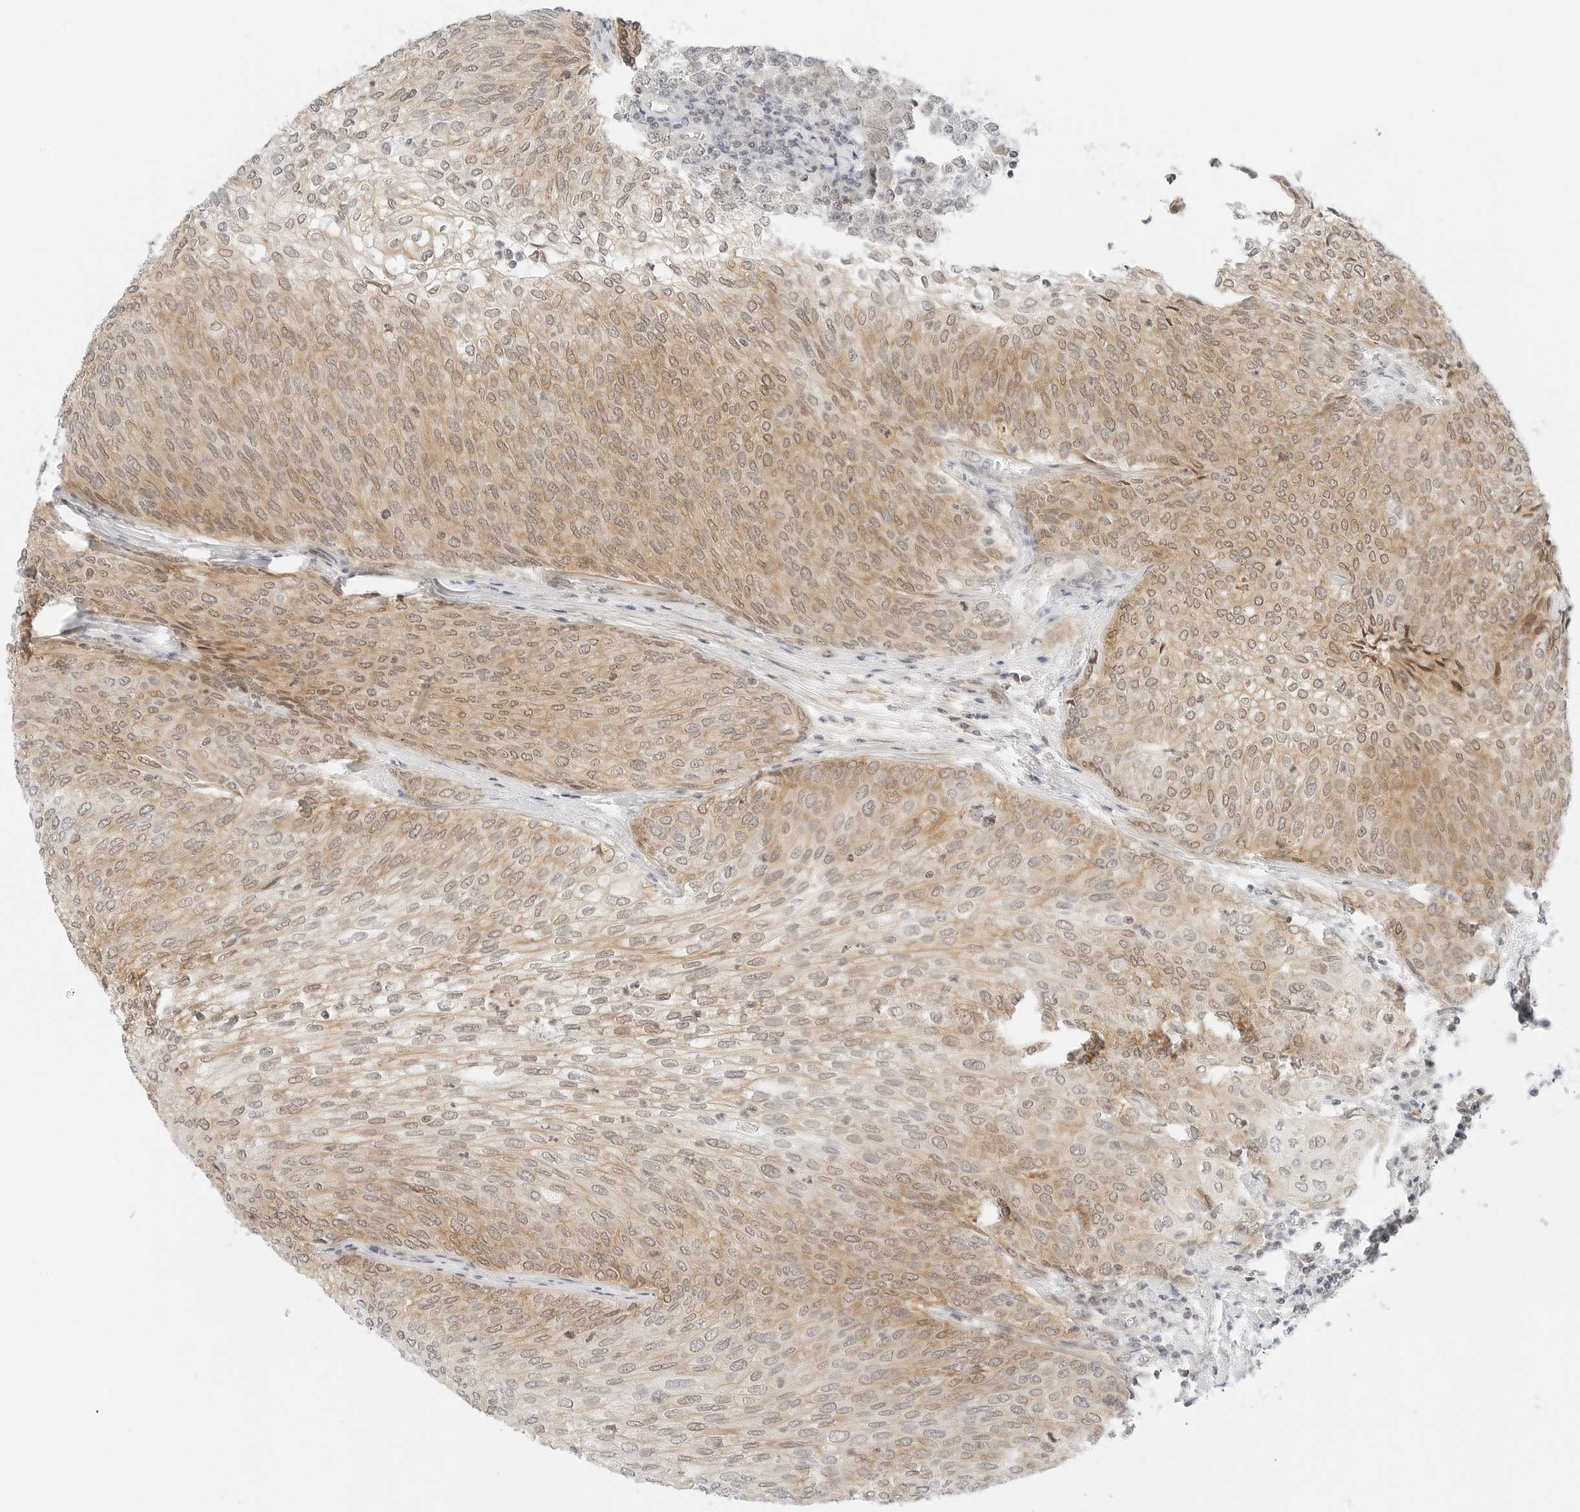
{"staining": {"intensity": "moderate", "quantity": ">75%", "location": "cytoplasmic/membranous,nuclear"}, "tissue": "urothelial cancer", "cell_type": "Tumor cells", "image_type": "cancer", "snomed": [{"axis": "morphology", "description": "Urothelial carcinoma, Low grade"}, {"axis": "topography", "description": "Urinary bladder"}], "caption": "IHC staining of urothelial cancer, which demonstrates medium levels of moderate cytoplasmic/membranous and nuclear positivity in about >75% of tumor cells indicating moderate cytoplasmic/membranous and nuclear protein positivity. The staining was performed using DAB (3,3'-diaminobenzidine) (brown) for protein detection and nuclei were counterstained in hematoxylin (blue).", "gene": "NEO1", "patient": {"sex": "female", "age": 79}}